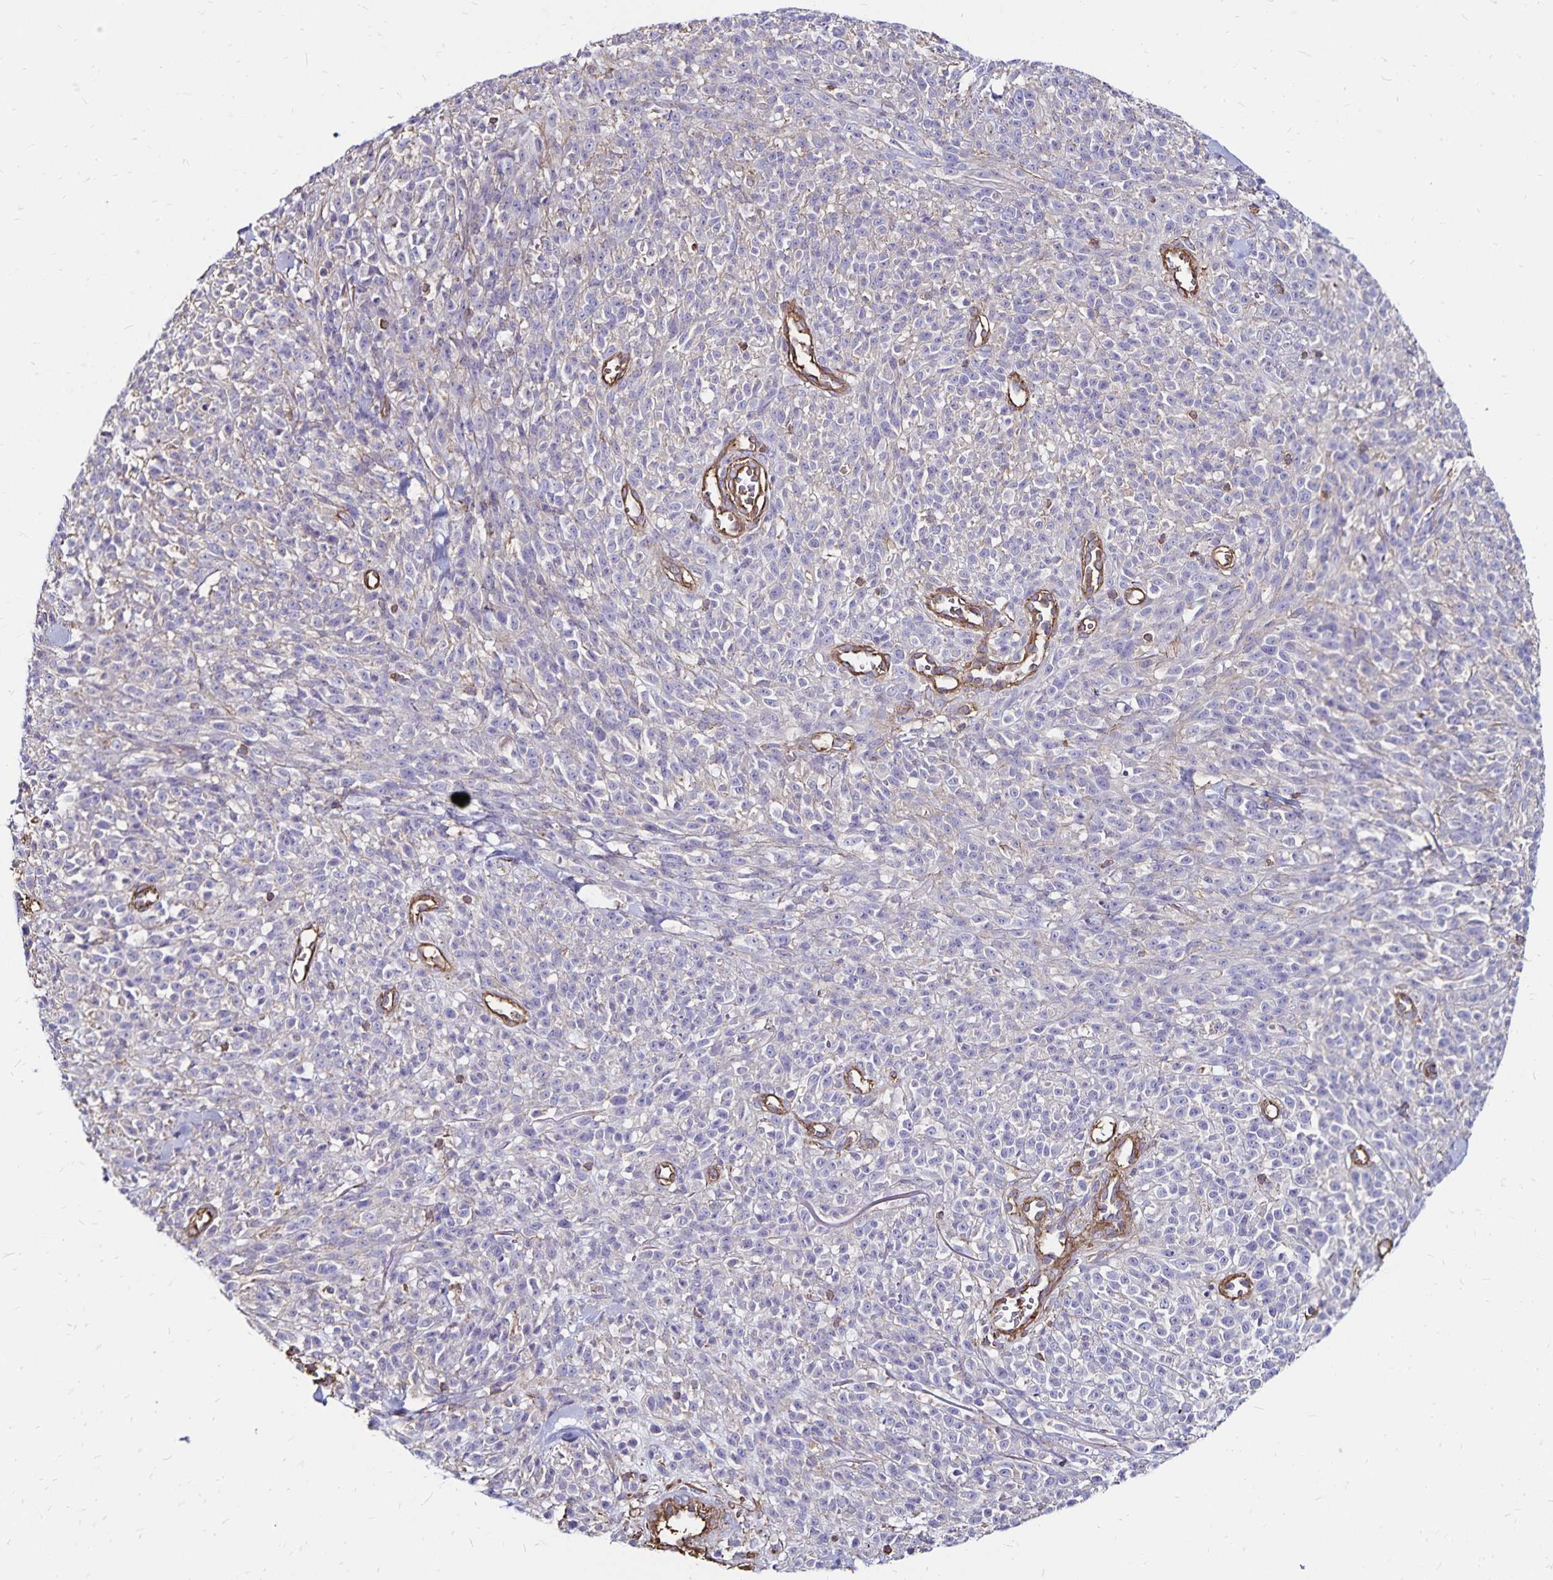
{"staining": {"intensity": "negative", "quantity": "none", "location": "none"}, "tissue": "melanoma", "cell_type": "Tumor cells", "image_type": "cancer", "snomed": [{"axis": "morphology", "description": "Malignant melanoma, NOS"}, {"axis": "topography", "description": "Skin"}, {"axis": "topography", "description": "Skin of trunk"}], "caption": "High power microscopy histopathology image of an immunohistochemistry image of malignant melanoma, revealing no significant expression in tumor cells.", "gene": "RPRML", "patient": {"sex": "male", "age": 74}}